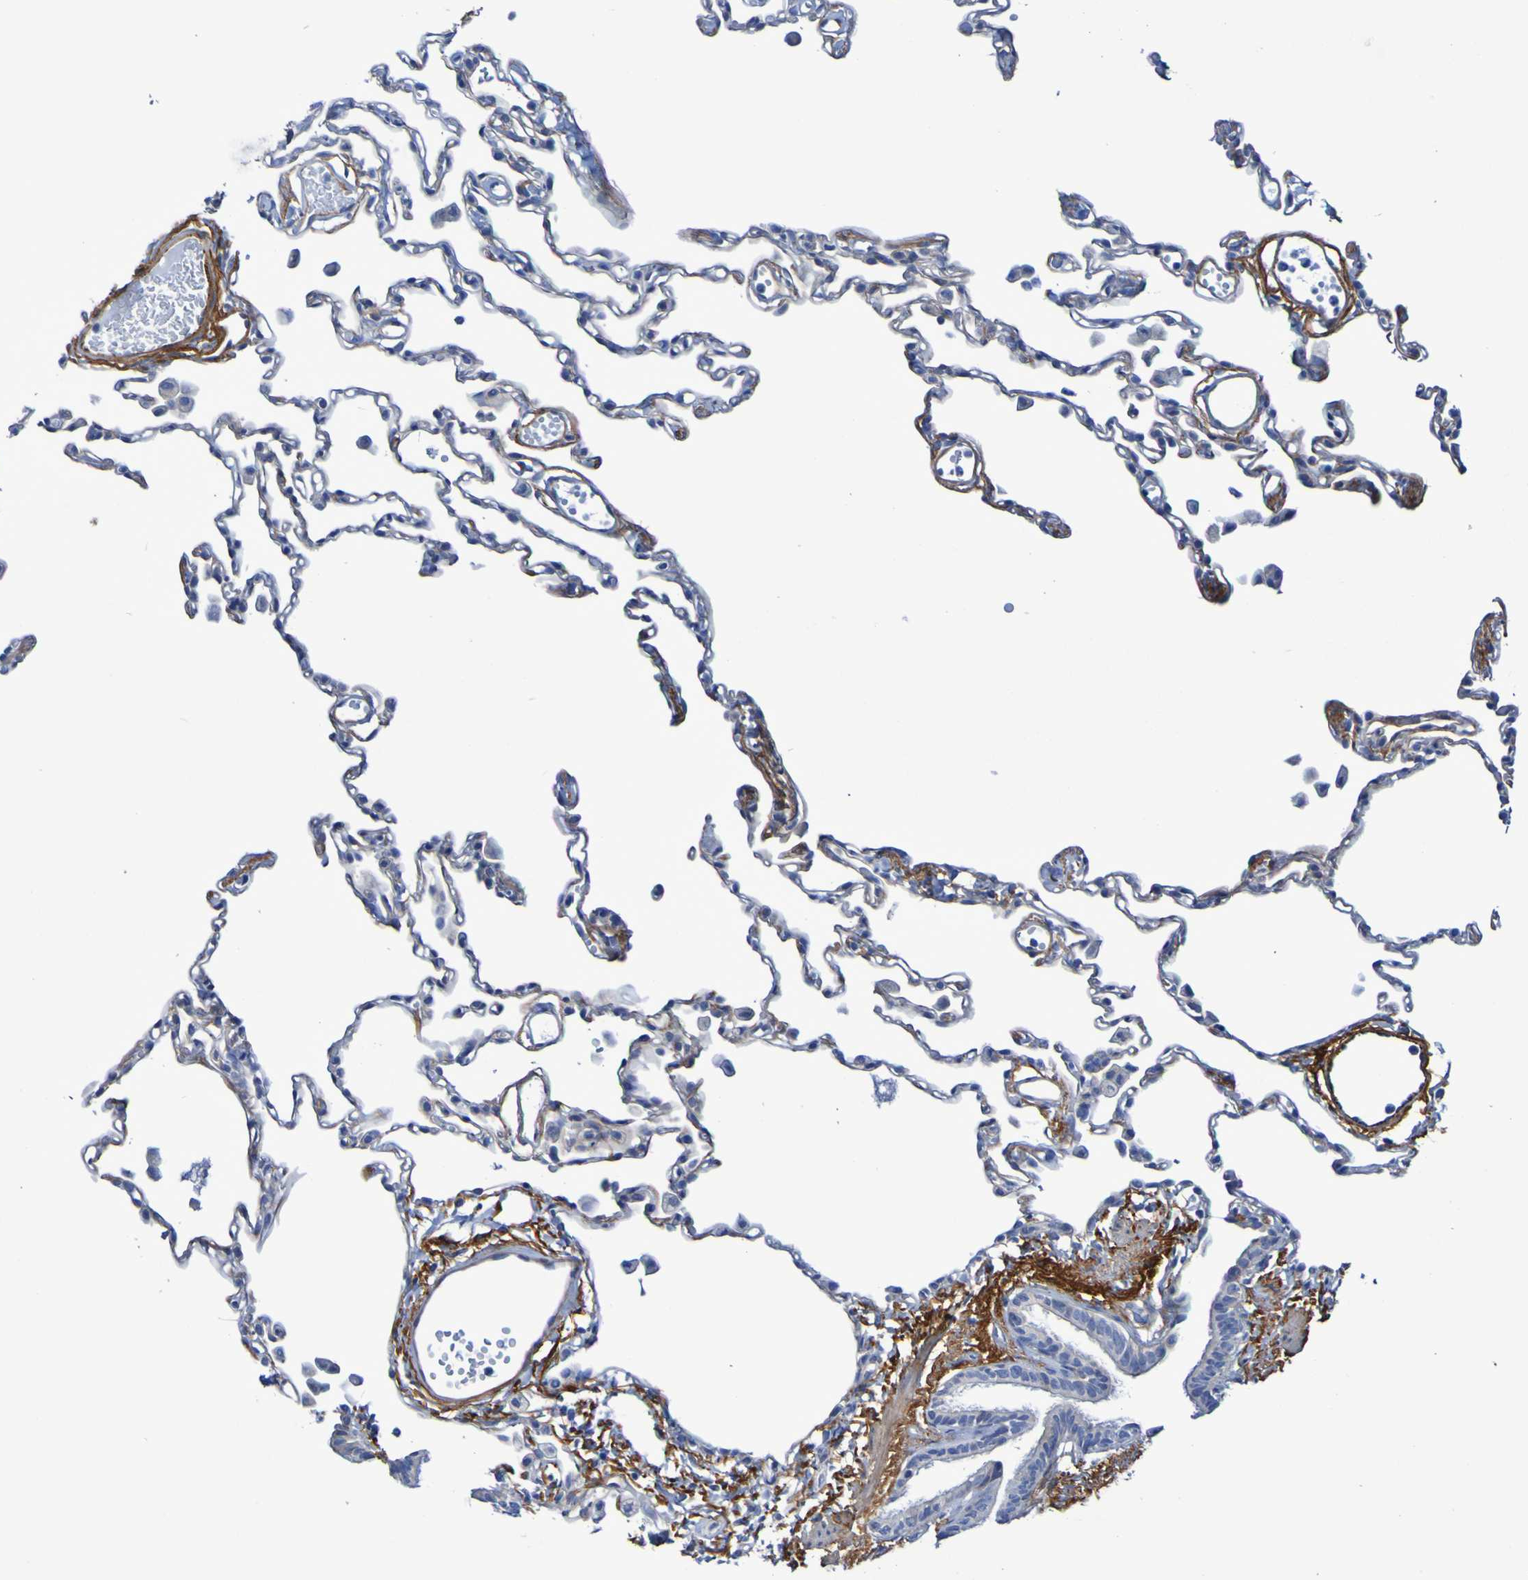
{"staining": {"intensity": "moderate", "quantity": "<25%", "location": "cytoplasmic/membranous"}, "tissue": "lung", "cell_type": "Alveolar cells", "image_type": "normal", "snomed": [{"axis": "morphology", "description": "Normal tissue, NOS"}, {"axis": "topography", "description": "Lung"}], "caption": "Protein staining exhibits moderate cytoplasmic/membranous staining in about <25% of alveolar cells in benign lung.", "gene": "LPP", "patient": {"sex": "female", "age": 49}}